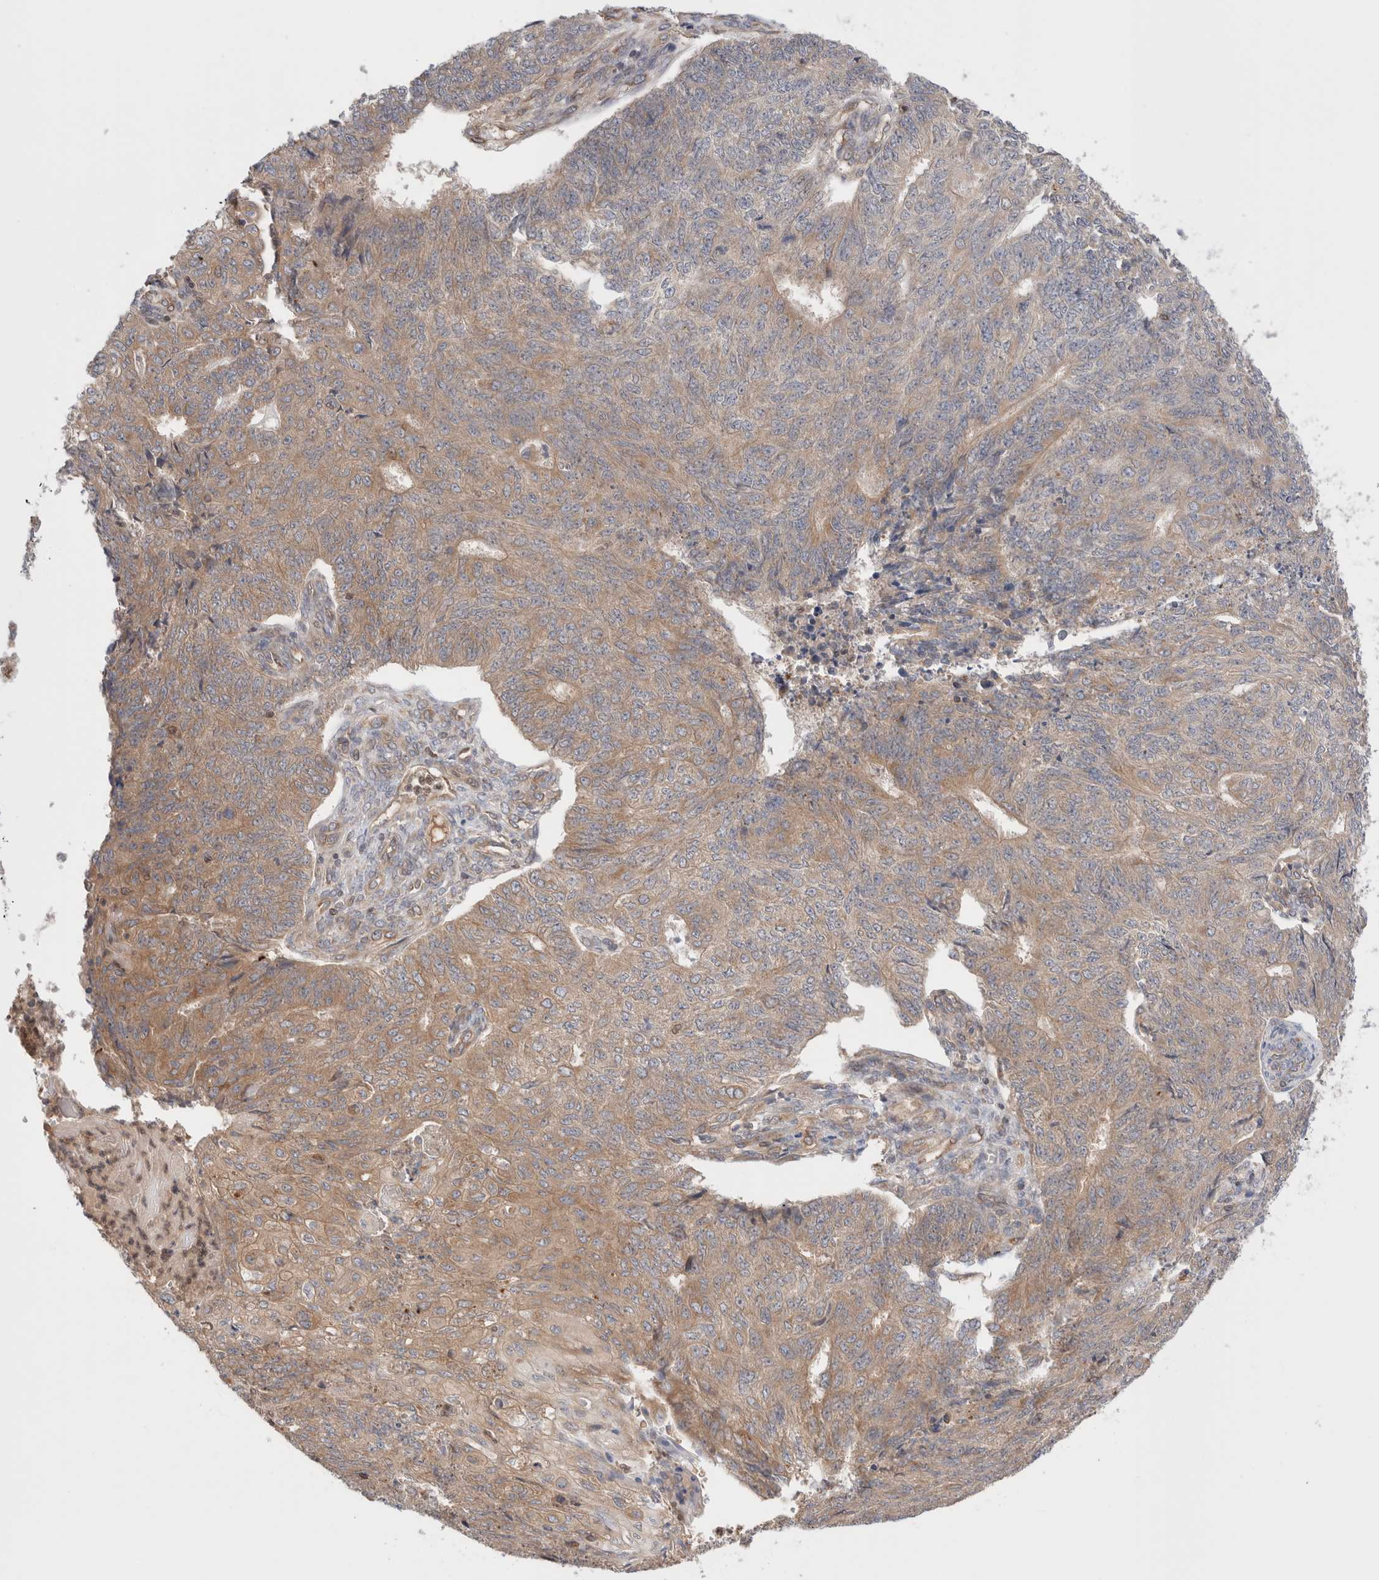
{"staining": {"intensity": "moderate", "quantity": "25%-75%", "location": "cytoplasmic/membranous"}, "tissue": "endometrial cancer", "cell_type": "Tumor cells", "image_type": "cancer", "snomed": [{"axis": "morphology", "description": "Adenocarcinoma, NOS"}, {"axis": "topography", "description": "Endometrium"}], "caption": "There is medium levels of moderate cytoplasmic/membranous staining in tumor cells of endometrial cancer, as demonstrated by immunohistochemical staining (brown color).", "gene": "SIKE1", "patient": {"sex": "female", "age": 32}}